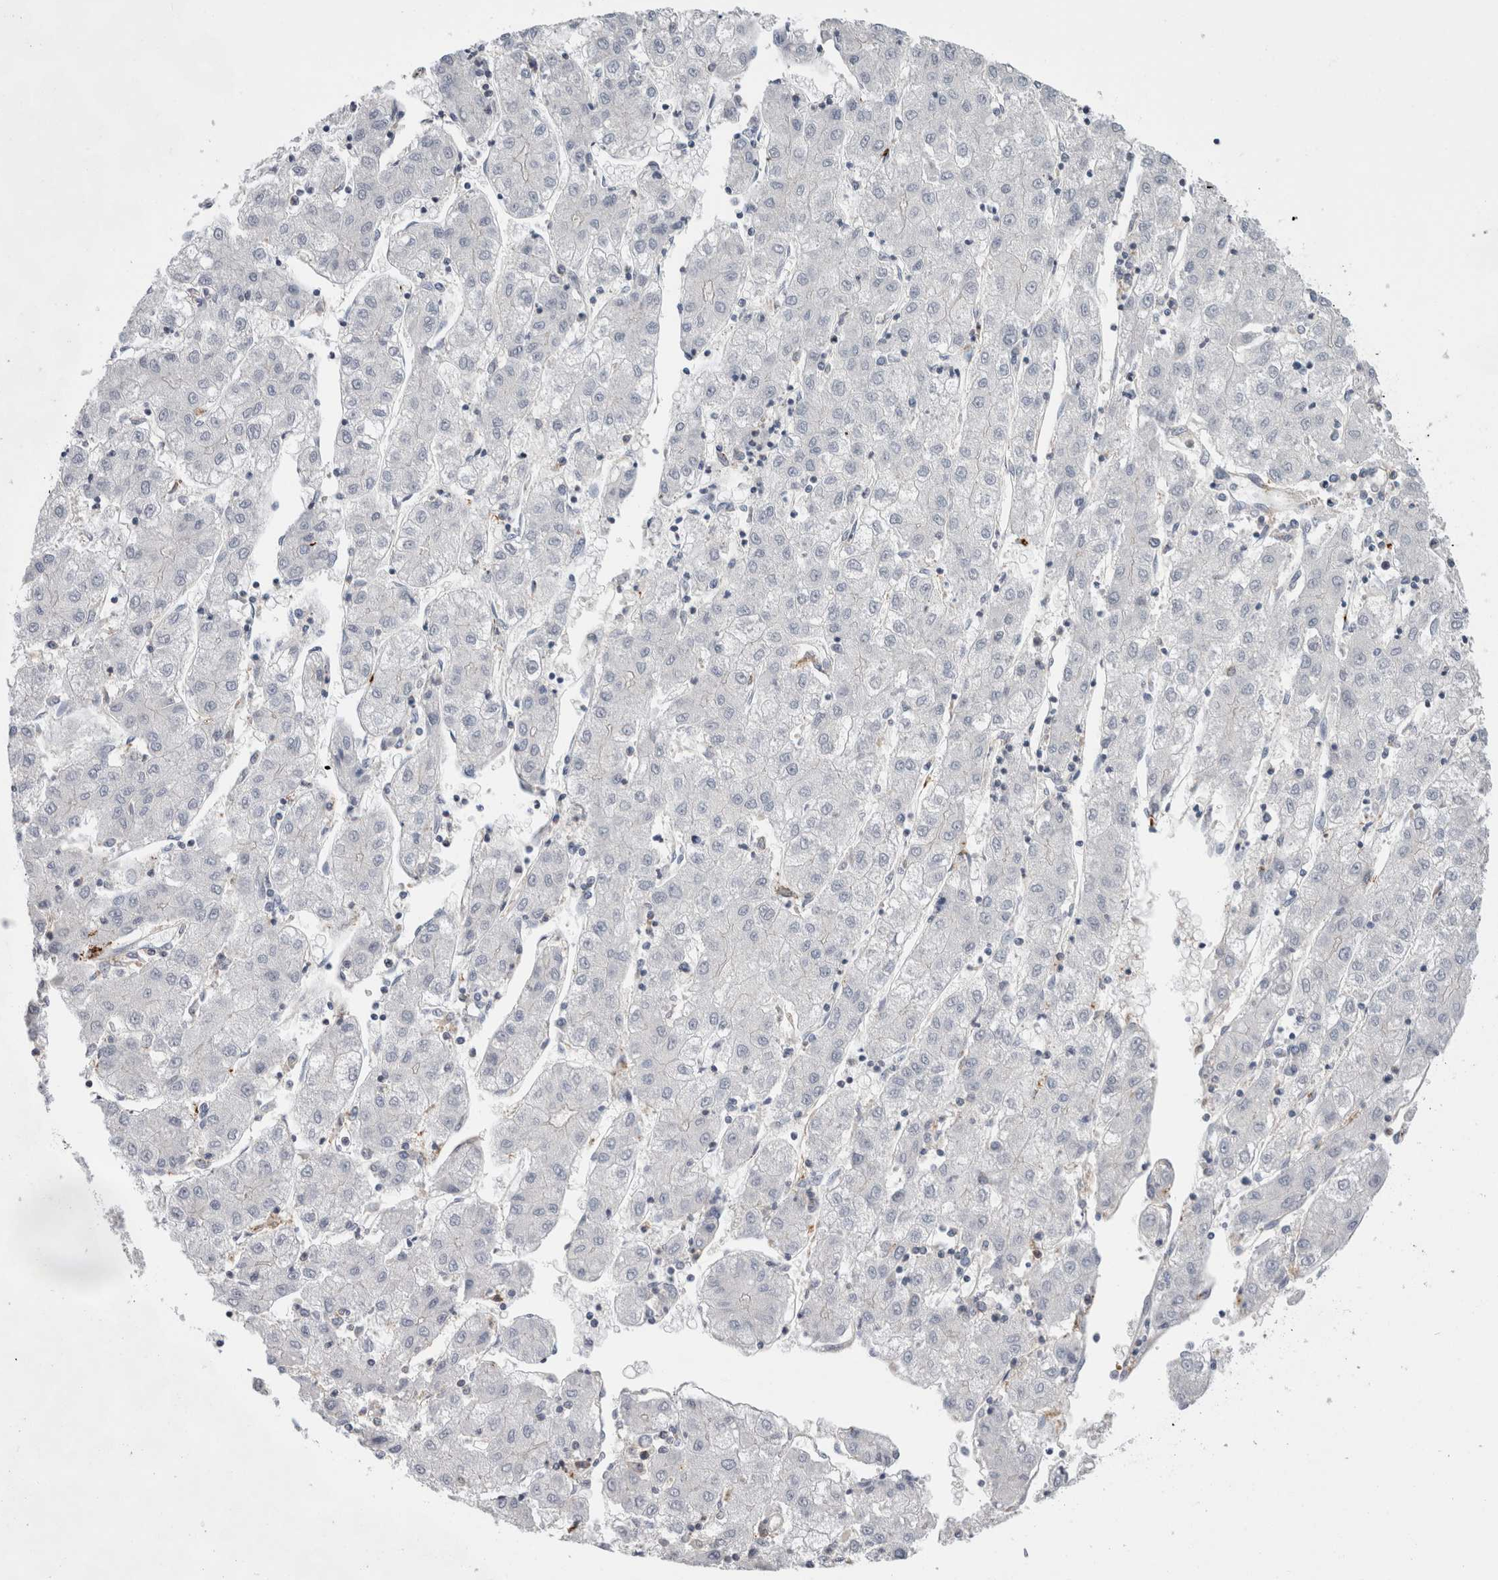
{"staining": {"intensity": "negative", "quantity": "none", "location": "none"}, "tissue": "liver cancer", "cell_type": "Tumor cells", "image_type": "cancer", "snomed": [{"axis": "morphology", "description": "Carcinoma, Hepatocellular, NOS"}, {"axis": "topography", "description": "Liver"}], "caption": "Tumor cells show no significant protein positivity in liver cancer (hepatocellular carcinoma).", "gene": "CCDC88B", "patient": {"sex": "male", "age": 72}}